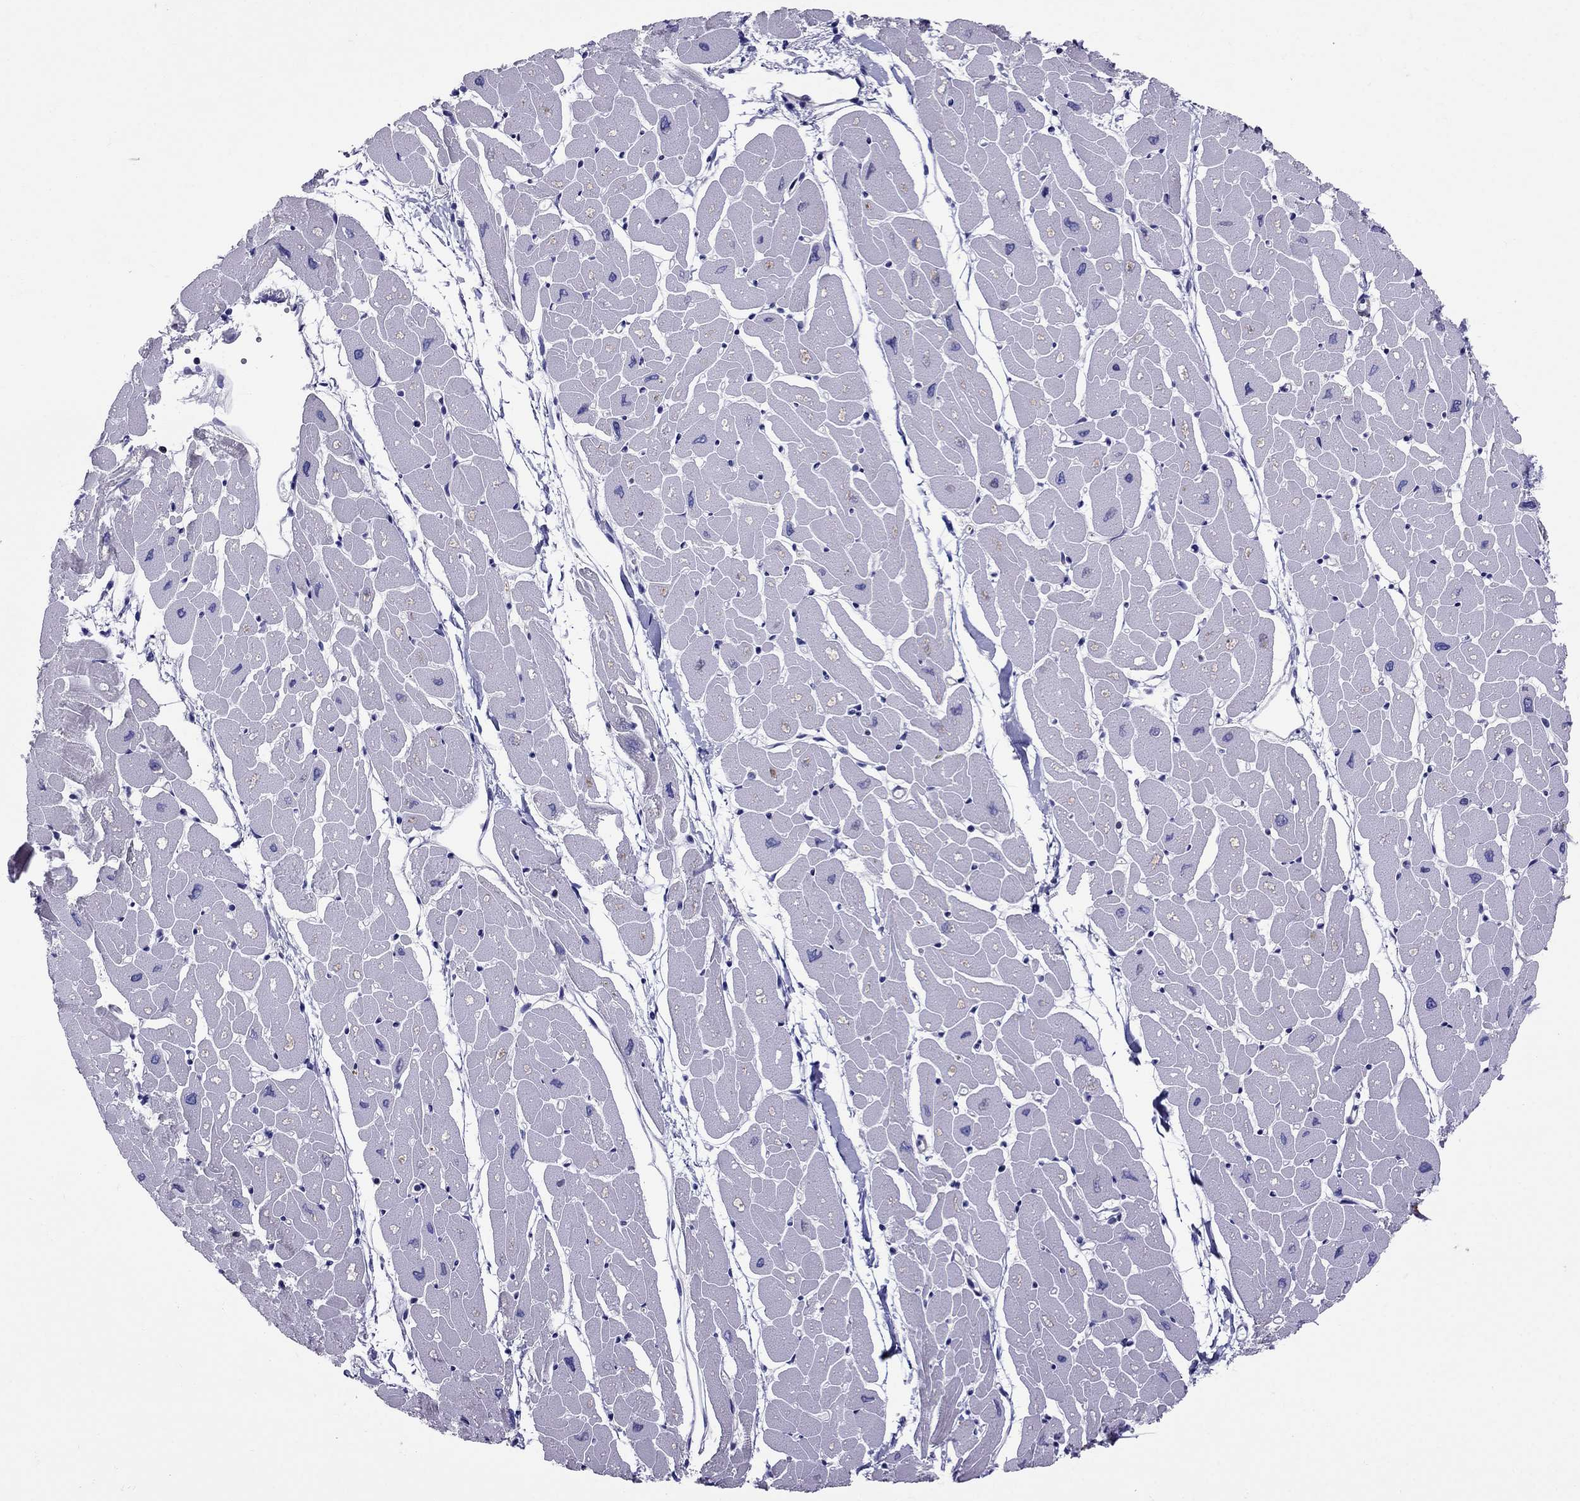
{"staining": {"intensity": "negative", "quantity": "none", "location": "none"}, "tissue": "heart muscle", "cell_type": "Cardiomyocytes", "image_type": "normal", "snomed": [{"axis": "morphology", "description": "Normal tissue, NOS"}, {"axis": "topography", "description": "Heart"}], "caption": "Cardiomyocytes are negative for brown protein staining in normal heart muscle. (Stains: DAB immunohistochemistry with hematoxylin counter stain, Microscopy: brightfield microscopy at high magnification).", "gene": "GPR50", "patient": {"sex": "male", "age": 57}}